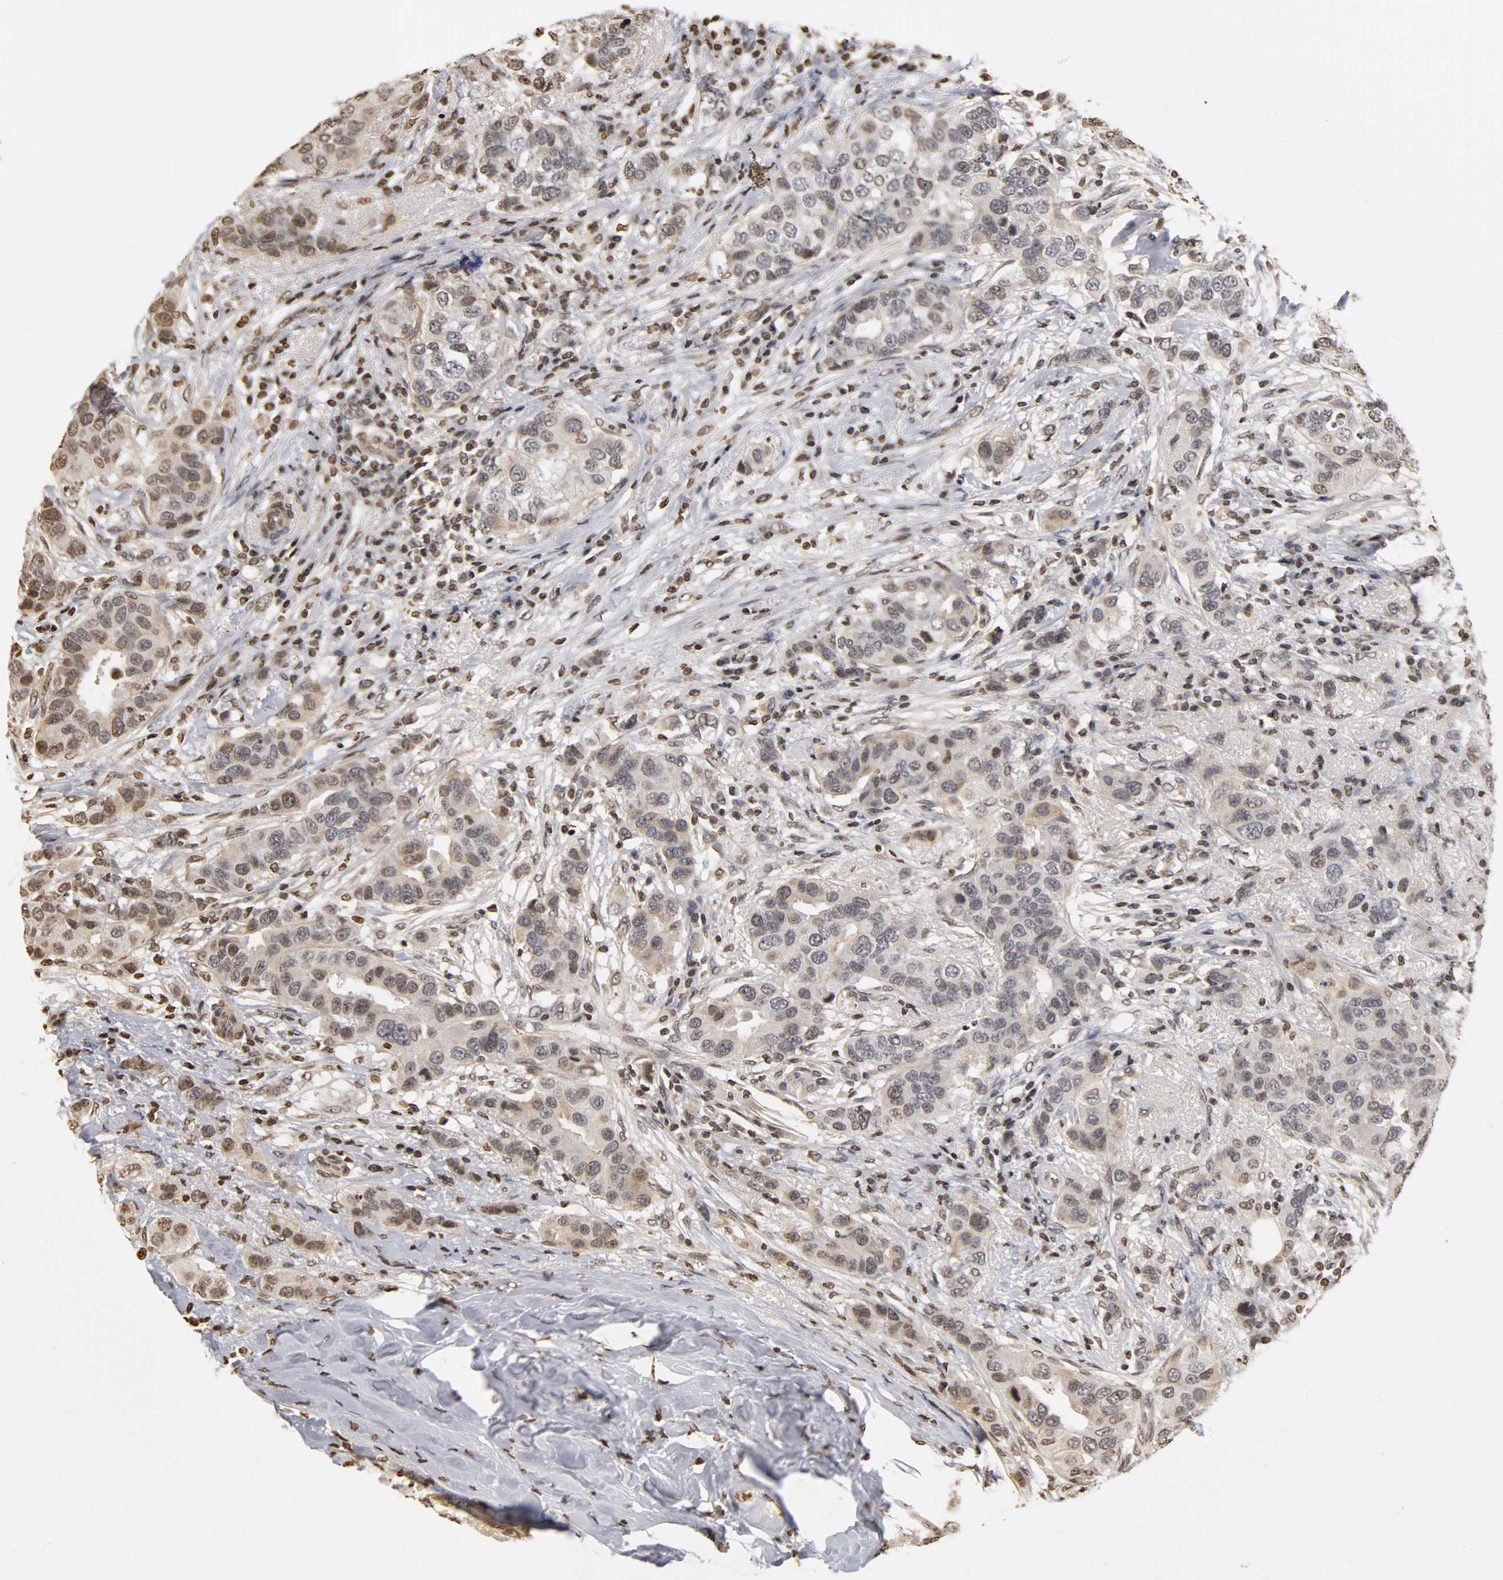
{"staining": {"intensity": "weak", "quantity": "25%-75%", "location": "nuclear"}, "tissue": "breast cancer", "cell_type": "Tumor cells", "image_type": "cancer", "snomed": [{"axis": "morphology", "description": "Duct carcinoma"}, {"axis": "topography", "description": "Breast"}], "caption": "IHC micrograph of human breast invasive ductal carcinoma stained for a protein (brown), which reveals low levels of weak nuclear positivity in approximately 25%-75% of tumor cells.", "gene": "ERCC2", "patient": {"sex": "female", "age": 50}}